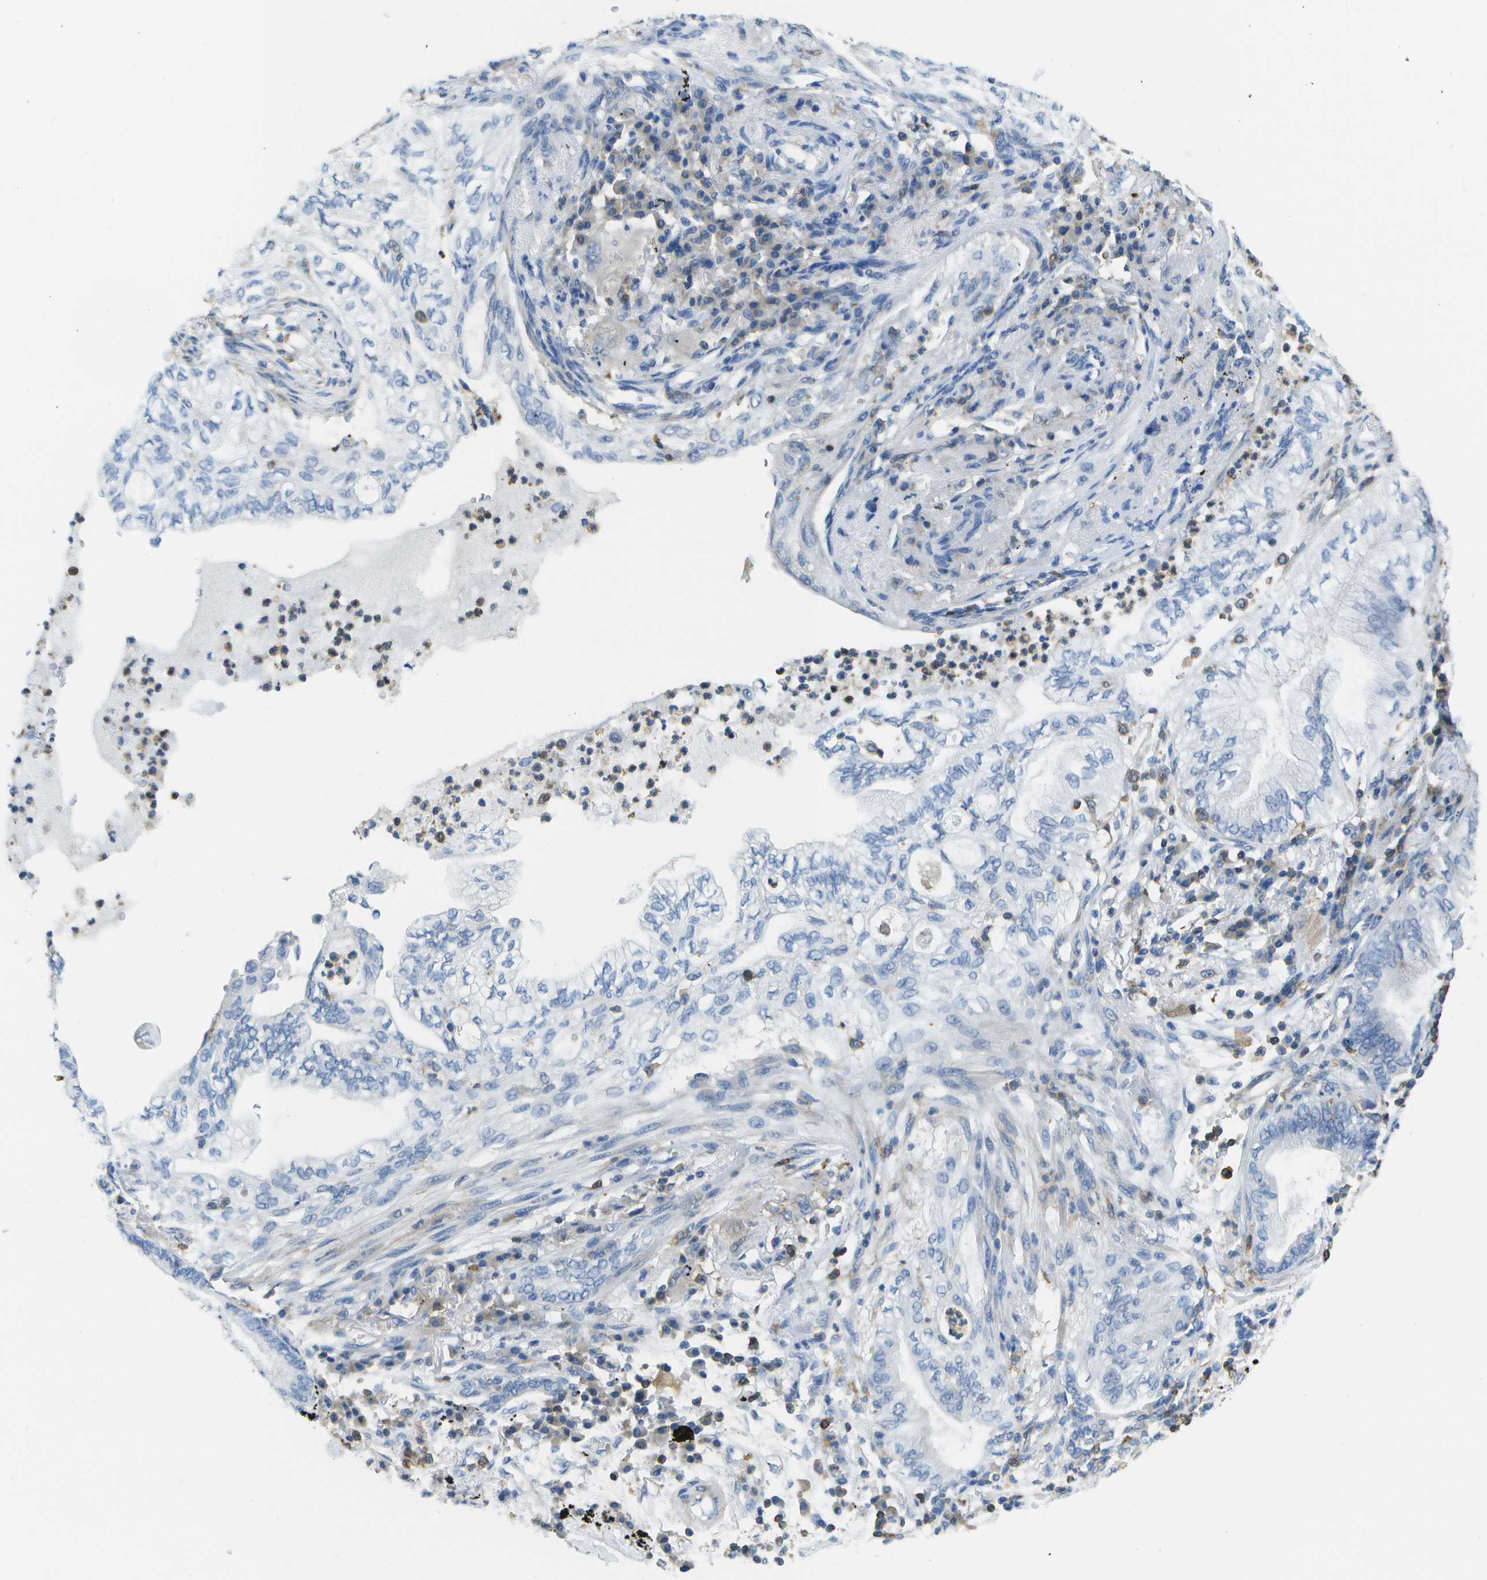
{"staining": {"intensity": "negative", "quantity": "none", "location": "none"}, "tissue": "lung cancer", "cell_type": "Tumor cells", "image_type": "cancer", "snomed": [{"axis": "morphology", "description": "Normal tissue, NOS"}, {"axis": "morphology", "description": "Adenocarcinoma, NOS"}, {"axis": "topography", "description": "Bronchus"}, {"axis": "topography", "description": "Lung"}], "caption": "Tumor cells show no significant protein positivity in adenocarcinoma (lung).", "gene": "RCSD1", "patient": {"sex": "female", "age": 70}}